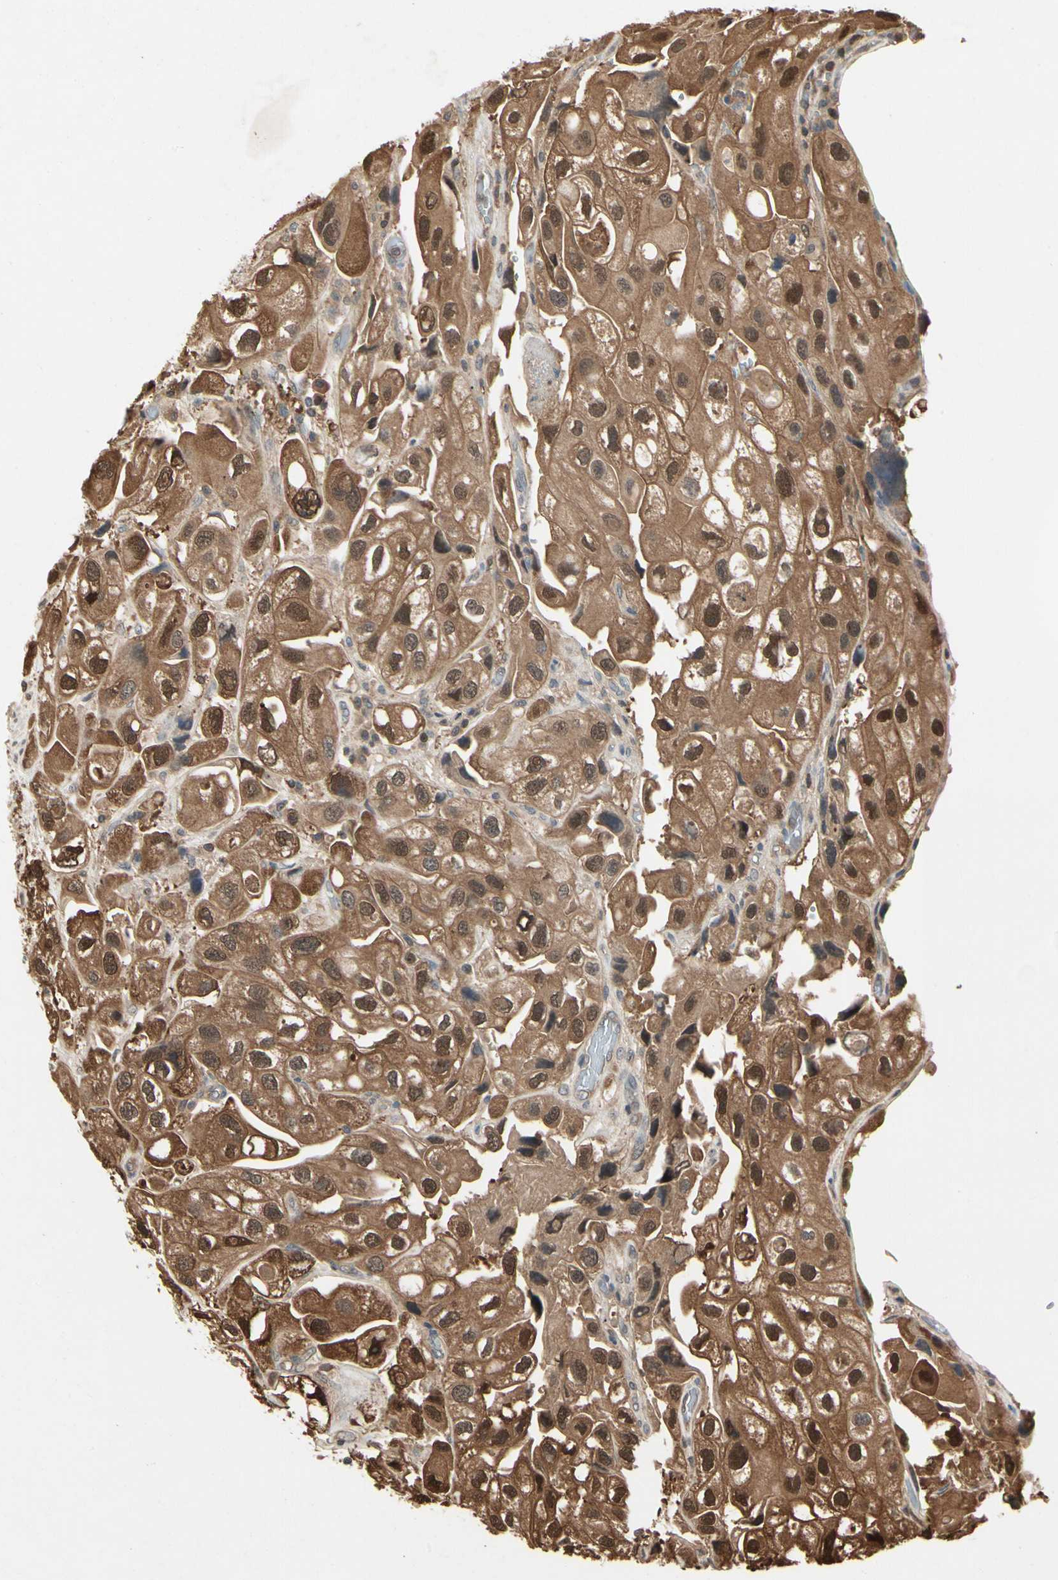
{"staining": {"intensity": "strong", "quantity": ">75%", "location": "cytoplasmic/membranous,nuclear"}, "tissue": "urothelial cancer", "cell_type": "Tumor cells", "image_type": "cancer", "snomed": [{"axis": "morphology", "description": "Urothelial carcinoma, High grade"}, {"axis": "topography", "description": "Urinary bladder"}], "caption": "Human high-grade urothelial carcinoma stained for a protein (brown) reveals strong cytoplasmic/membranous and nuclear positive positivity in about >75% of tumor cells.", "gene": "YWHAQ", "patient": {"sex": "female", "age": 64}}